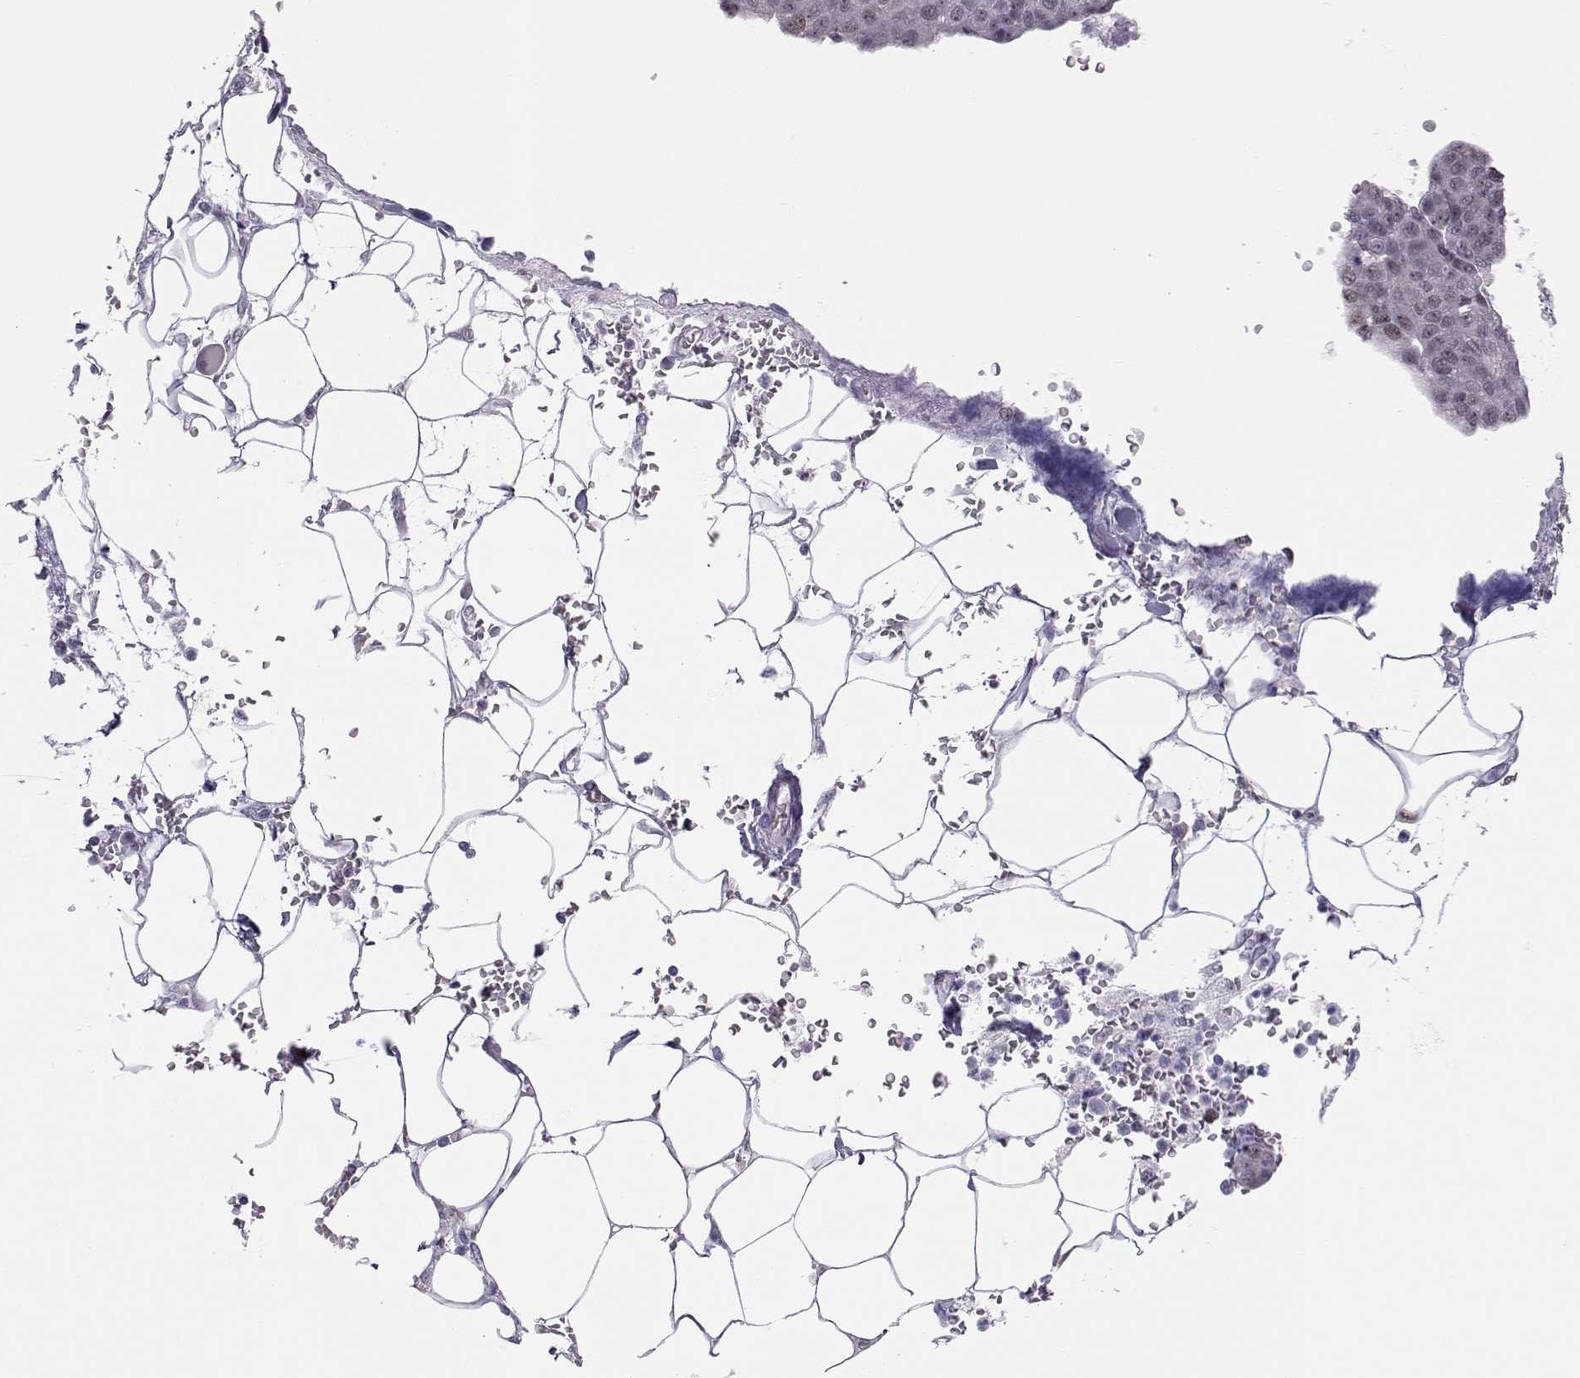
{"staining": {"intensity": "weak", "quantity": "<25%", "location": "nuclear"}, "tissue": "pancreatic cancer", "cell_type": "Tumor cells", "image_type": "cancer", "snomed": [{"axis": "morphology", "description": "Adenocarcinoma, NOS"}, {"axis": "topography", "description": "Pancreas"}], "caption": "Immunohistochemistry (IHC) photomicrograph of human pancreatic cancer (adenocarcinoma) stained for a protein (brown), which reveals no staining in tumor cells.", "gene": "SIX6", "patient": {"sex": "female", "age": 61}}